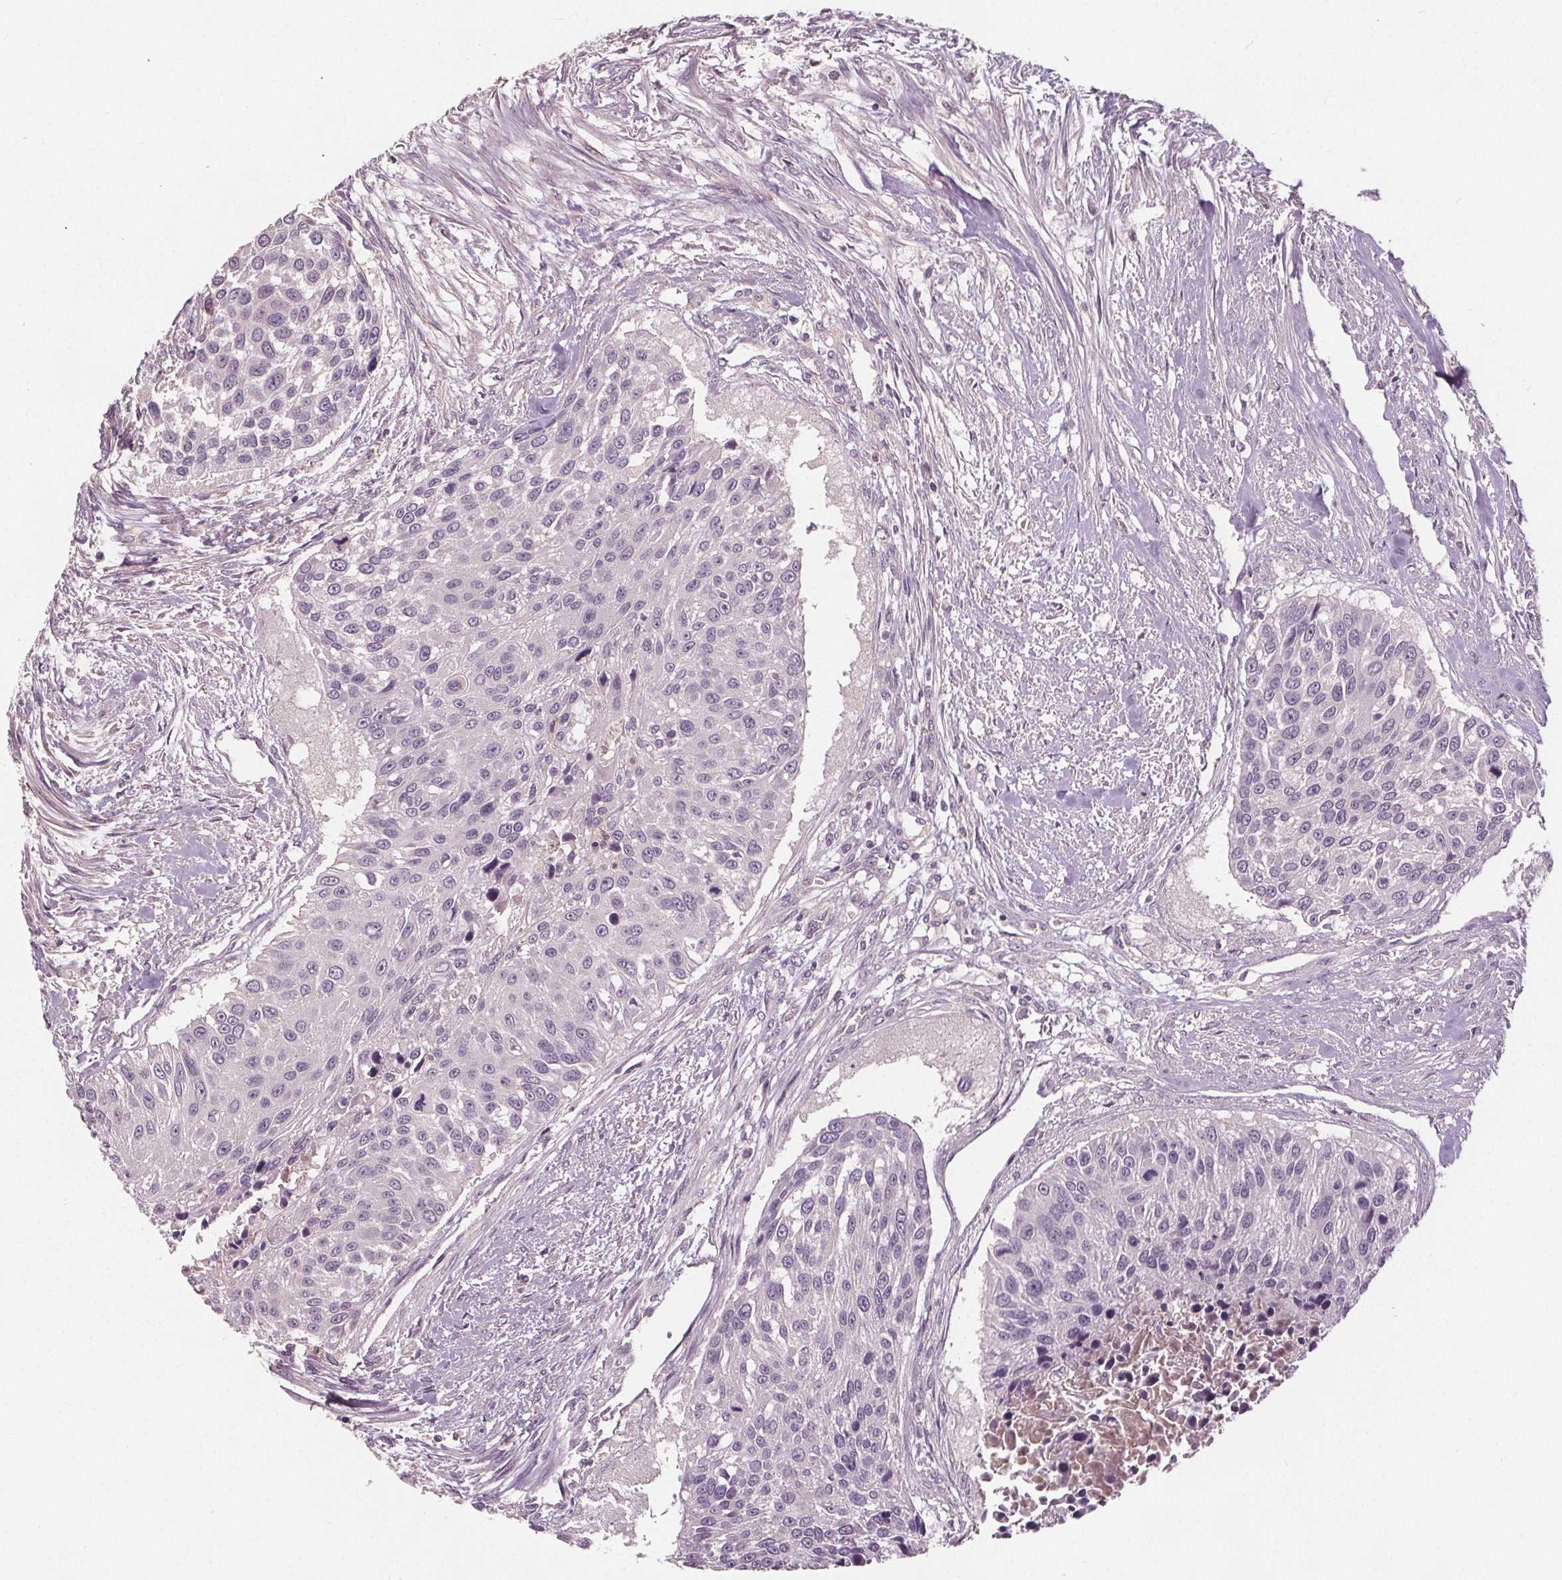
{"staining": {"intensity": "negative", "quantity": "none", "location": "none"}, "tissue": "urothelial cancer", "cell_type": "Tumor cells", "image_type": "cancer", "snomed": [{"axis": "morphology", "description": "Urothelial carcinoma, NOS"}, {"axis": "topography", "description": "Urinary bladder"}], "caption": "A histopathology image of human urothelial cancer is negative for staining in tumor cells.", "gene": "PDGFD", "patient": {"sex": "male", "age": 55}}